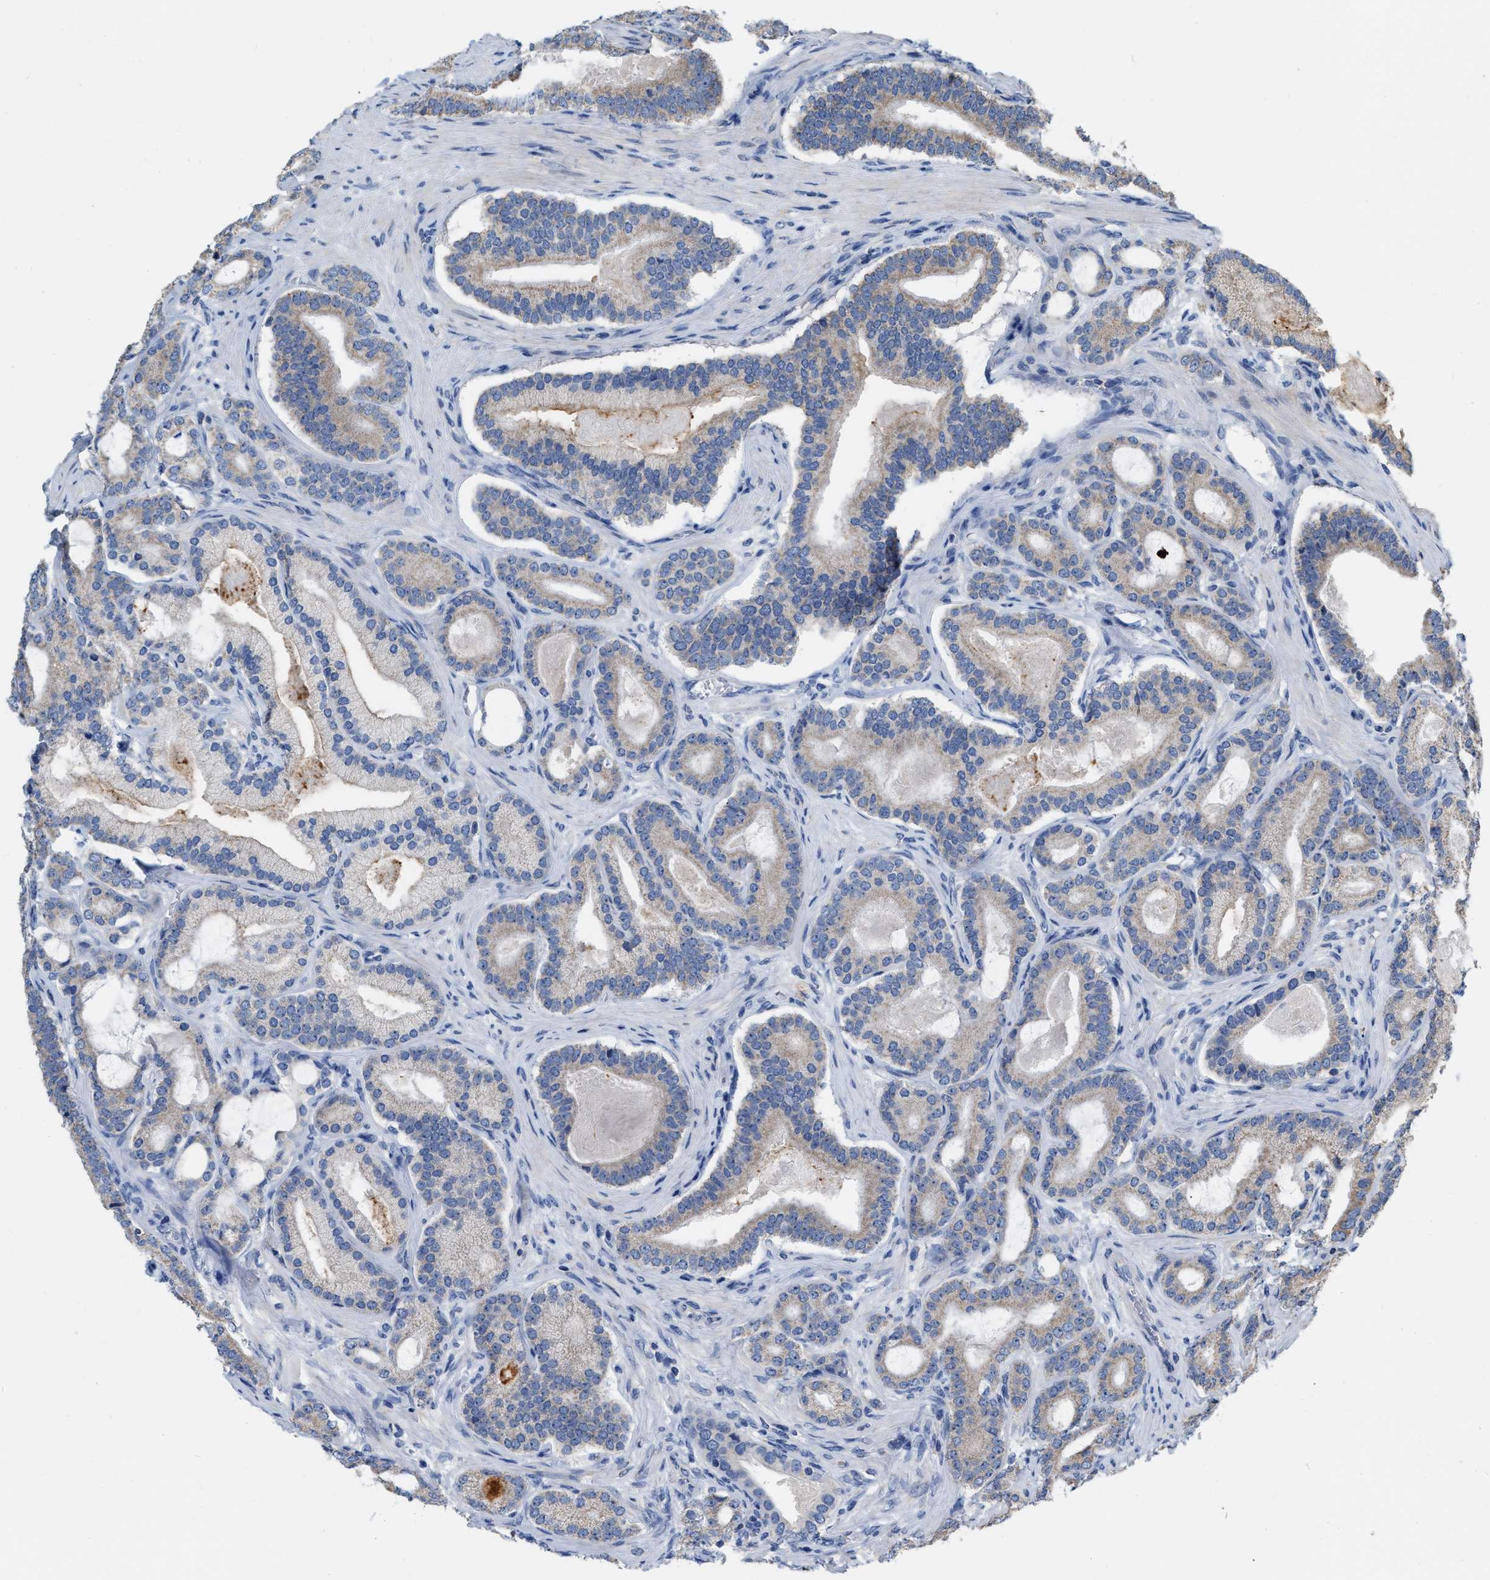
{"staining": {"intensity": "weak", "quantity": "25%-75%", "location": "cytoplasmic/membranous"}, "tissue": "prostate cancer", "cell_type": "Tumor cells", "image_type": "cancer", "snomed": [{"axis": "morphology", "description": "Adenocarcinoma, High grade"}, {"axis": "topography", "description": "Prostate"}], "caption": "IHC (DAB) staining of human prostate cancer (adenocarcinoma (high-grade)) displays weak cytoplasmic/membranous protein positivity in approximately 25%-75% of tumor cells.", "gene": "DDX56", "patient": {"sex": "male", "age": 60}}